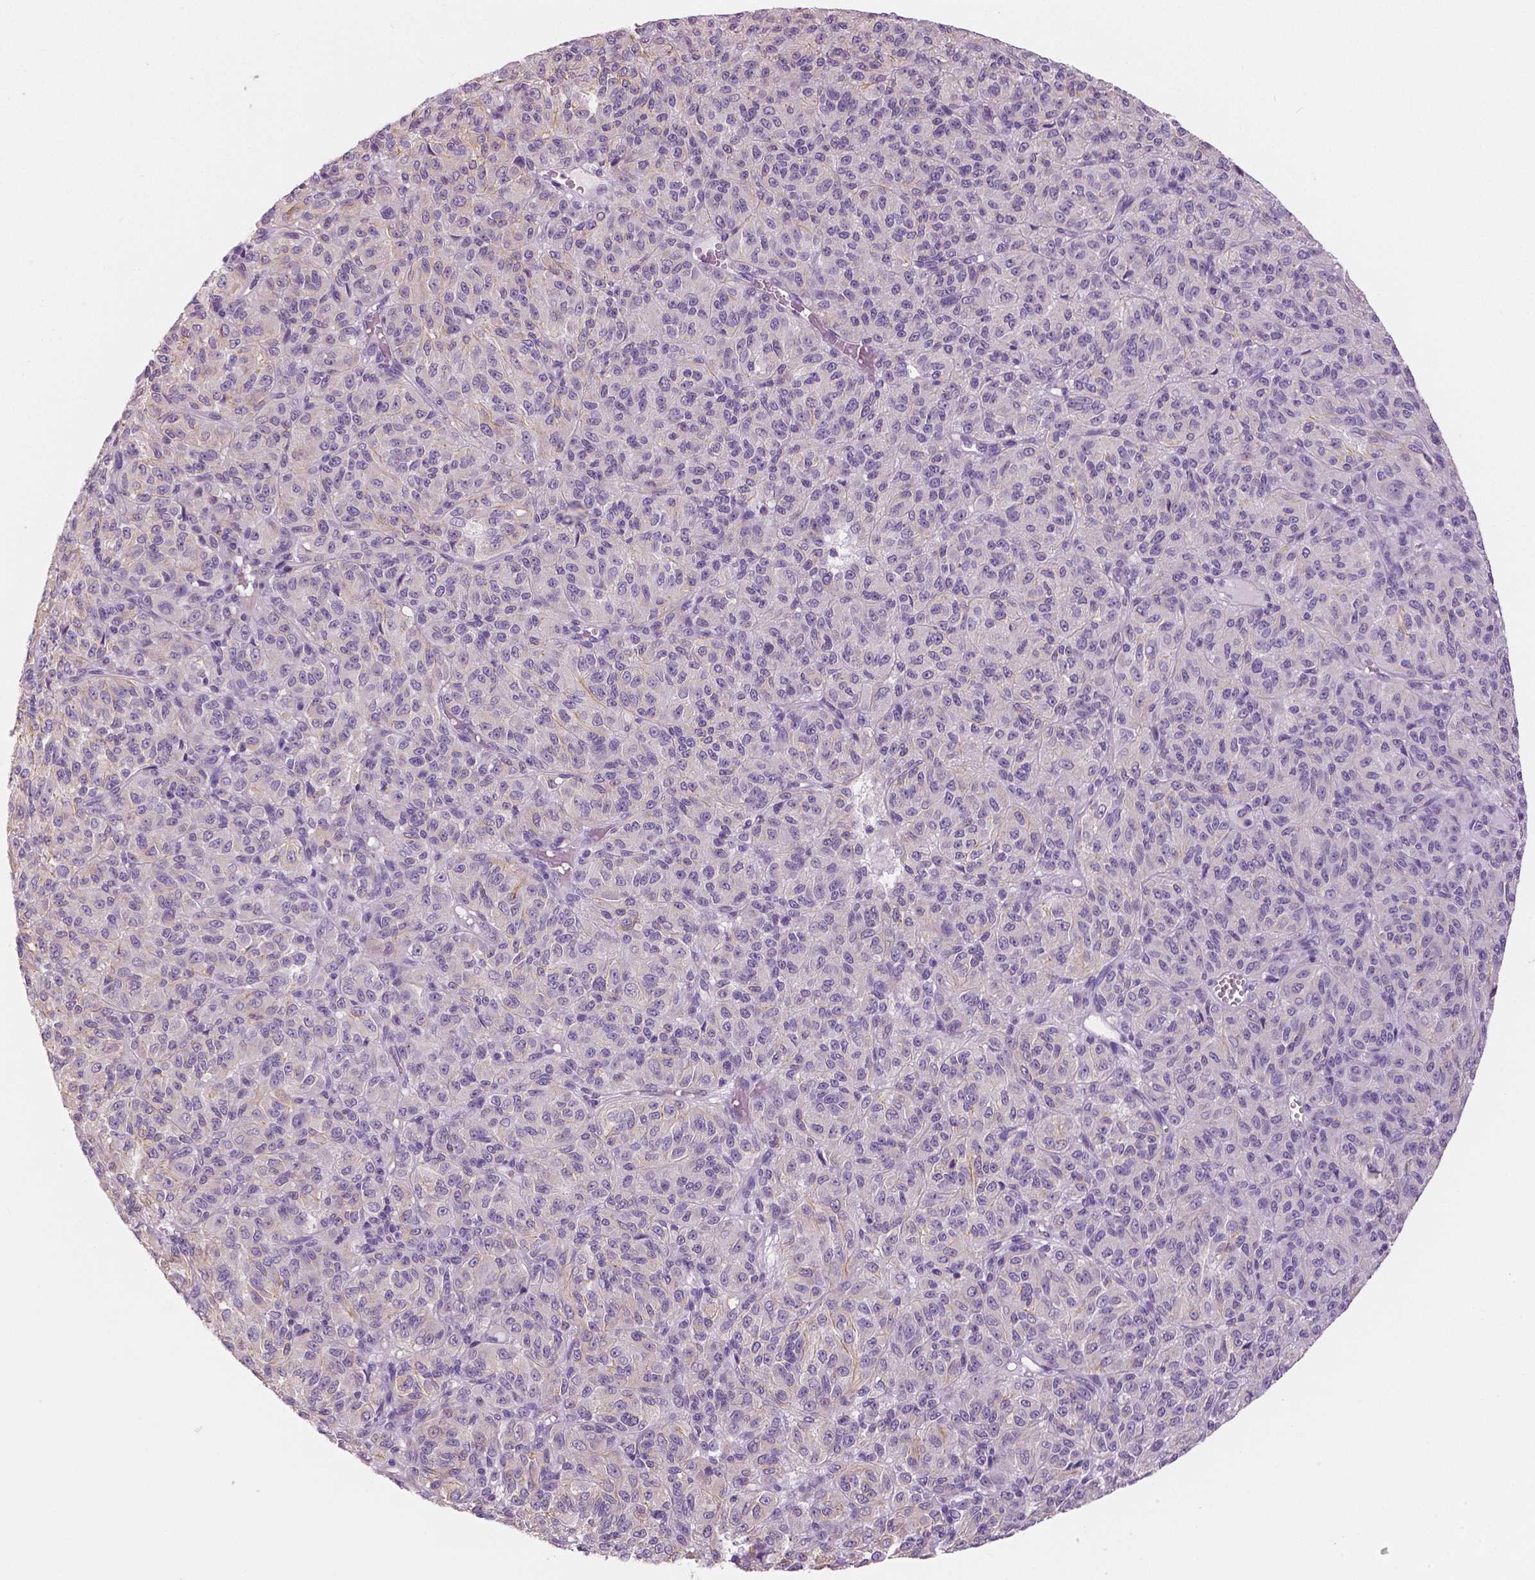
{"staining": {"intensity": "negative", "quantity": "none", "location": "none"}, "tissue": "melanoma", "cell_type": "Tumor cells", "image_type": "cancer", "snomed": [{"axis": "morphology", "description": "Malignant melanoma, Metastatic site"}, {"axis": "topography", "description": "Brain"}], "caption": "Human malignant melanoma (metastatic site) stained for a protein using immunohistochemistry (IHC) shows no positivity in tumor cells.", "gene": "SLC24A1", "patient": {"sex": "female", "age": 56}}